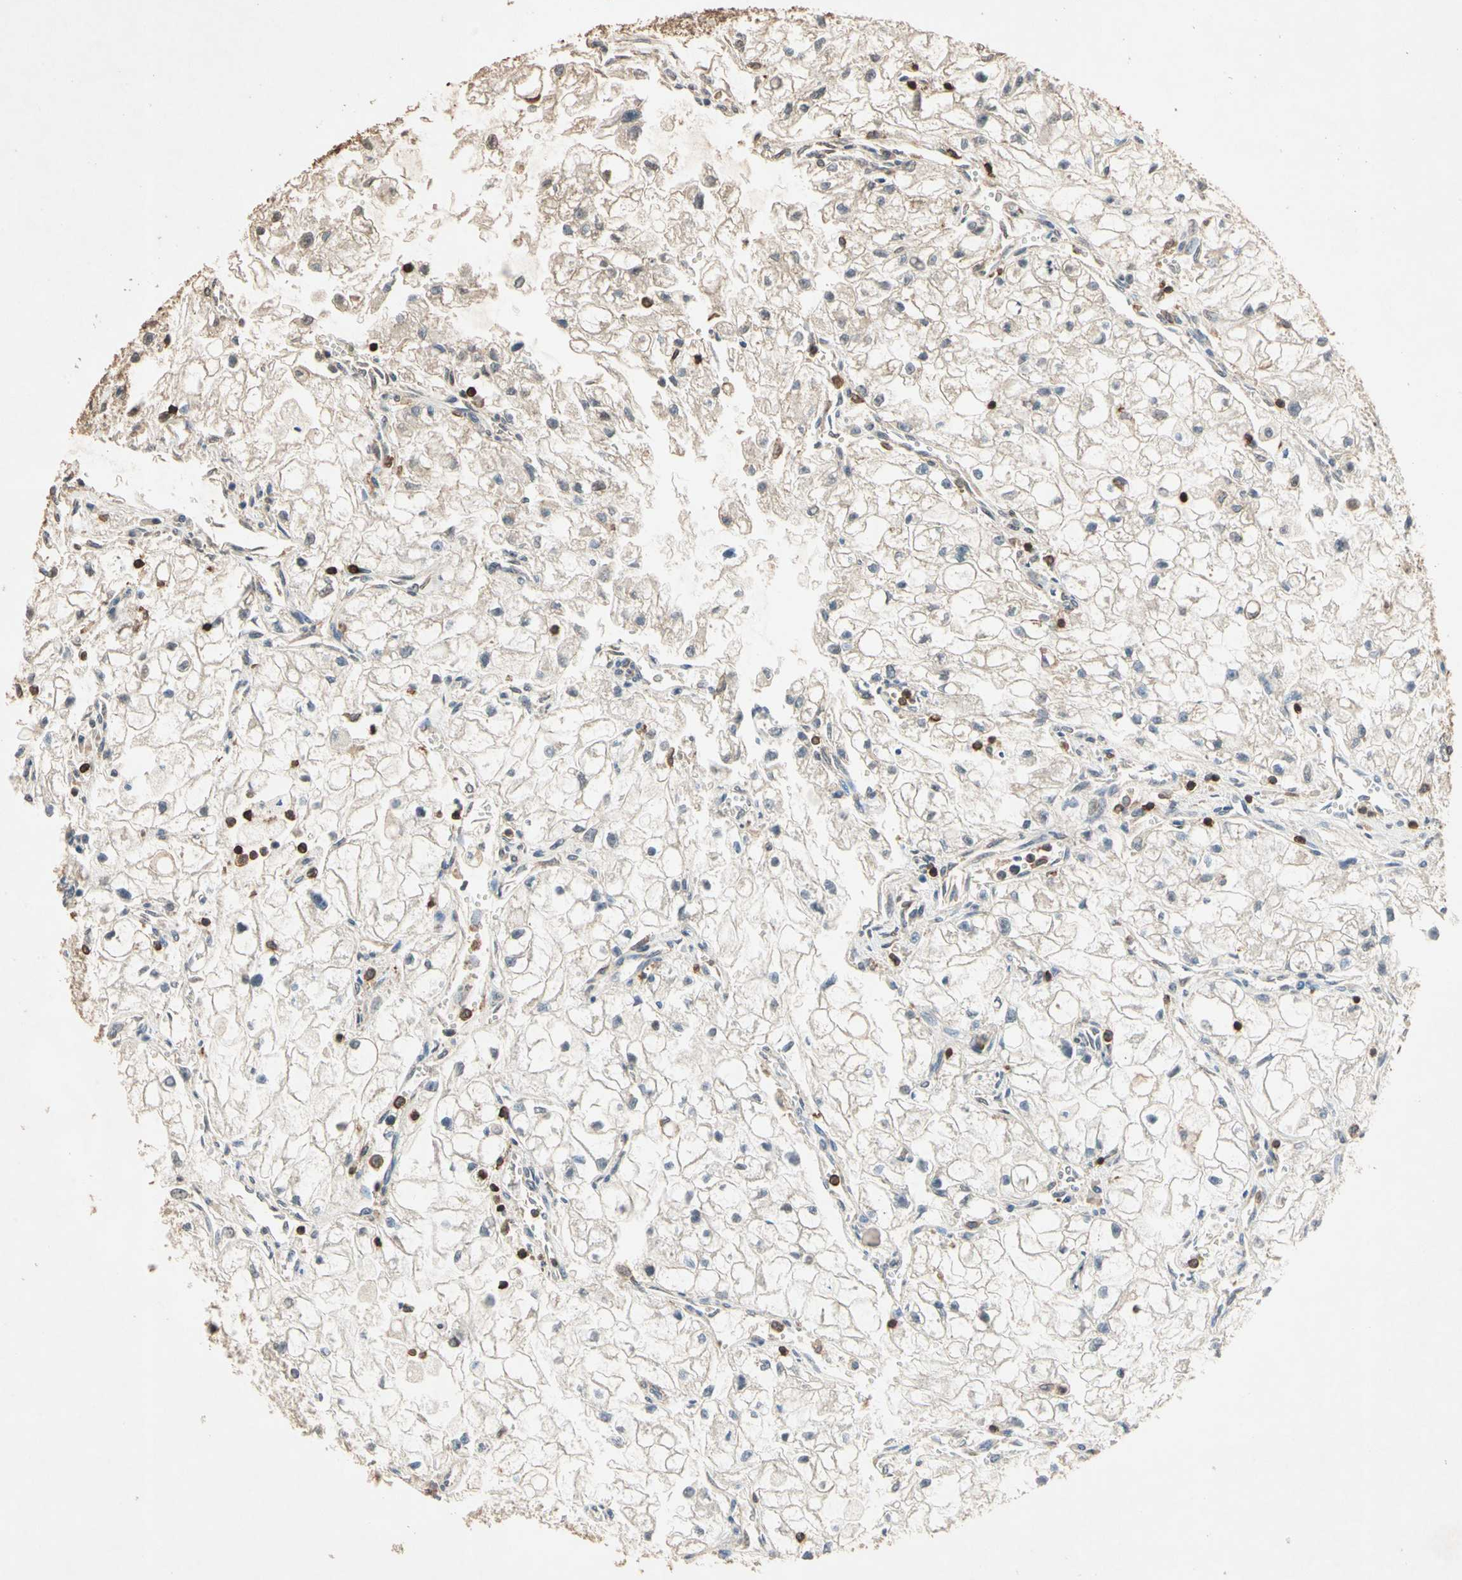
{"staining": {"intensity": "negative", "quantity": "none", "location": "none"}, "tissue": "renal cancer", "cell_type": "Tumor cells", "image_type": "cancer", "snomed": [{"axis": "morphology", "description": "Adenocarcinoma, NOS"}, {"axis": "topography", "description": "Kidney"}], "caption": "The immunohistochemistry (IHC) photomicrograph has no significant expression in tumor cells of renal cancer tissue.", "gene": "MAP3K10", "patient": {"sex": "female", "age": 70}}